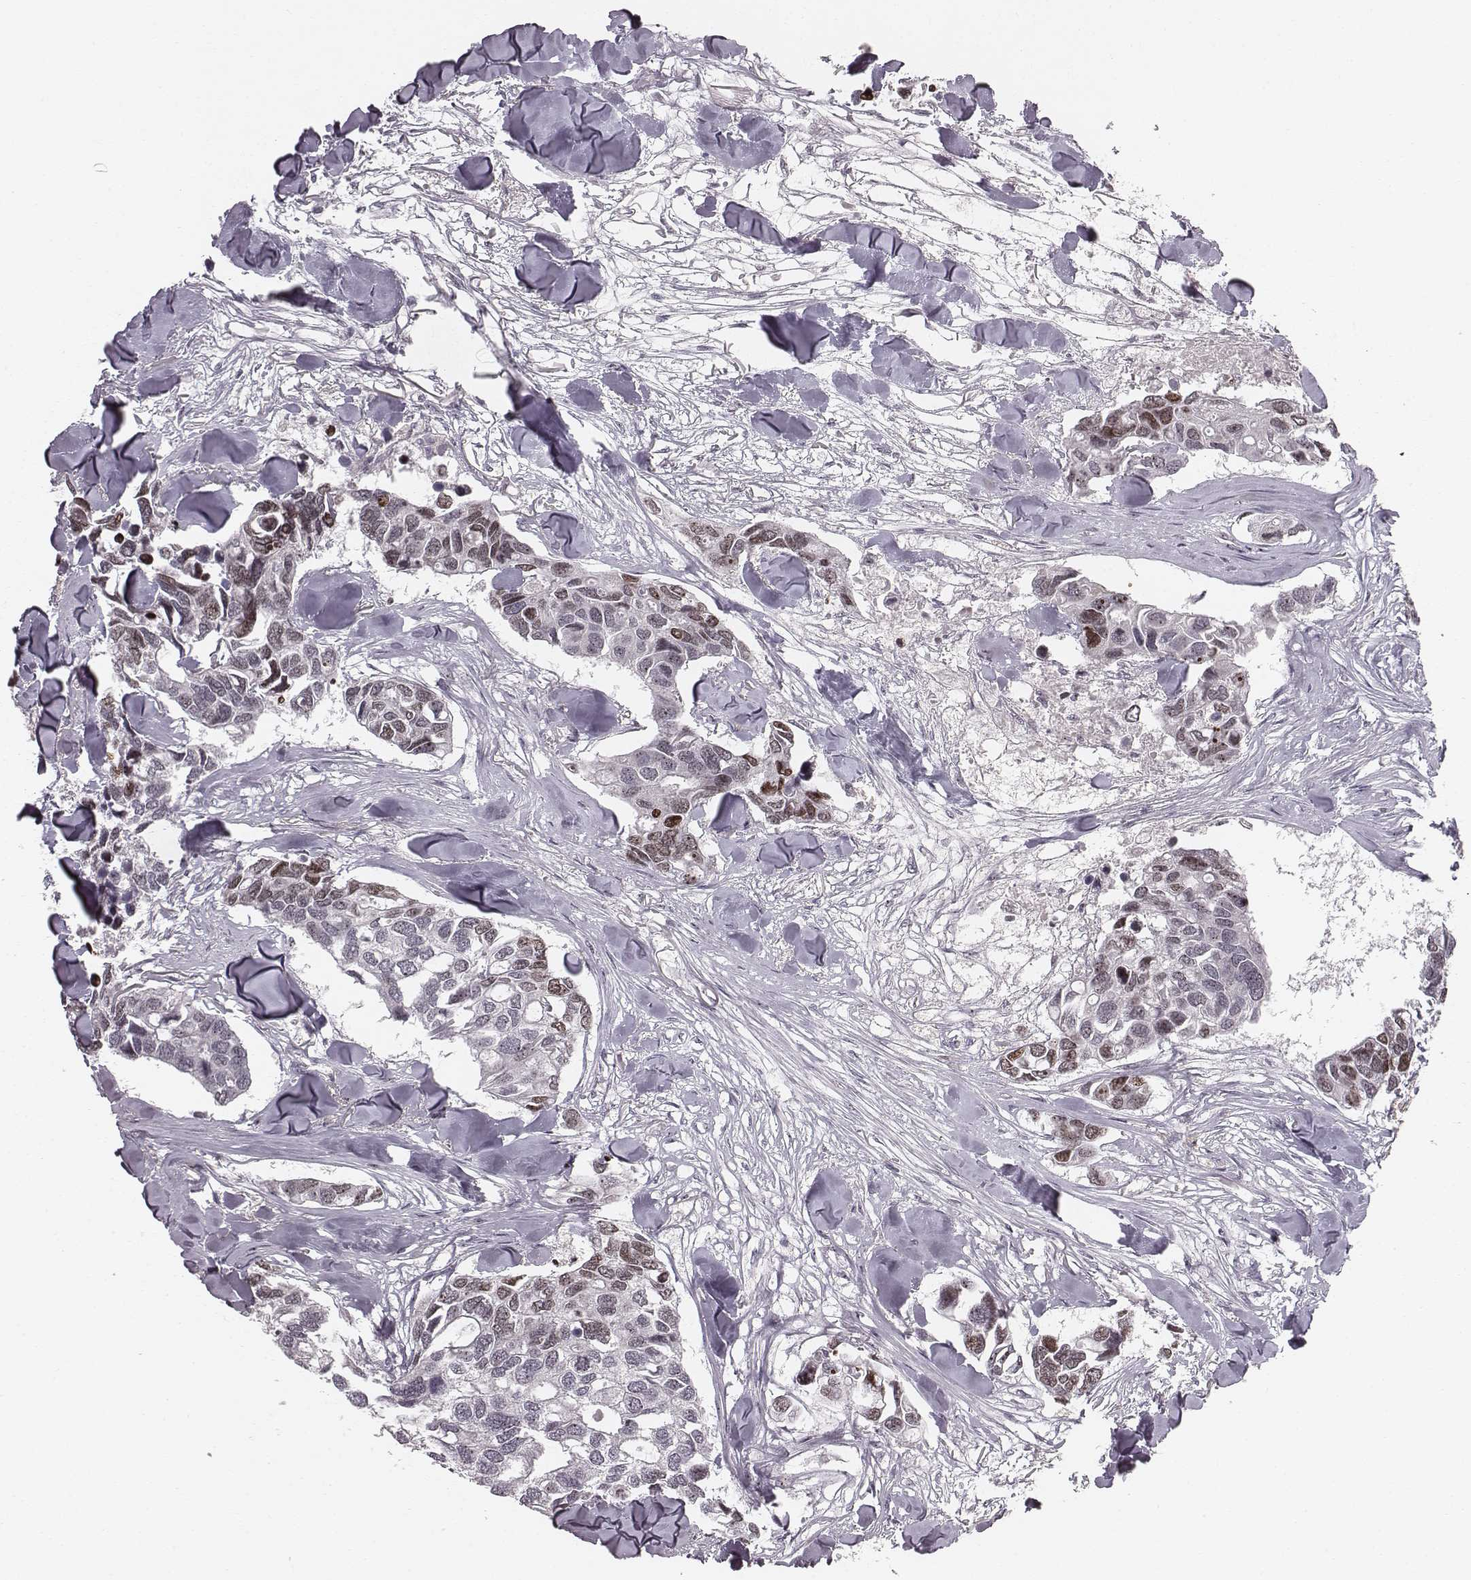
{"staining": {"intensity": "moderate", "quantity": ">75%", "location": "nuclear"}, "tissue": "breast cancer", "cell_type": "Tumor cells", "image_type": "cancer", "snomed": [{"axis": "morphology", "description": "Duct carcinoma"}, {"axis": "topography", "description": "Breast"}], "caption": "DAB immunohistochemical staining of human breast cancer (infiltrating ductal carcinoma) exhibits moderate nuclear protein staining in approximately >75% of tumor cells.", "gene": "NOP56", "patient": {"sex": "female", "age": 83}}